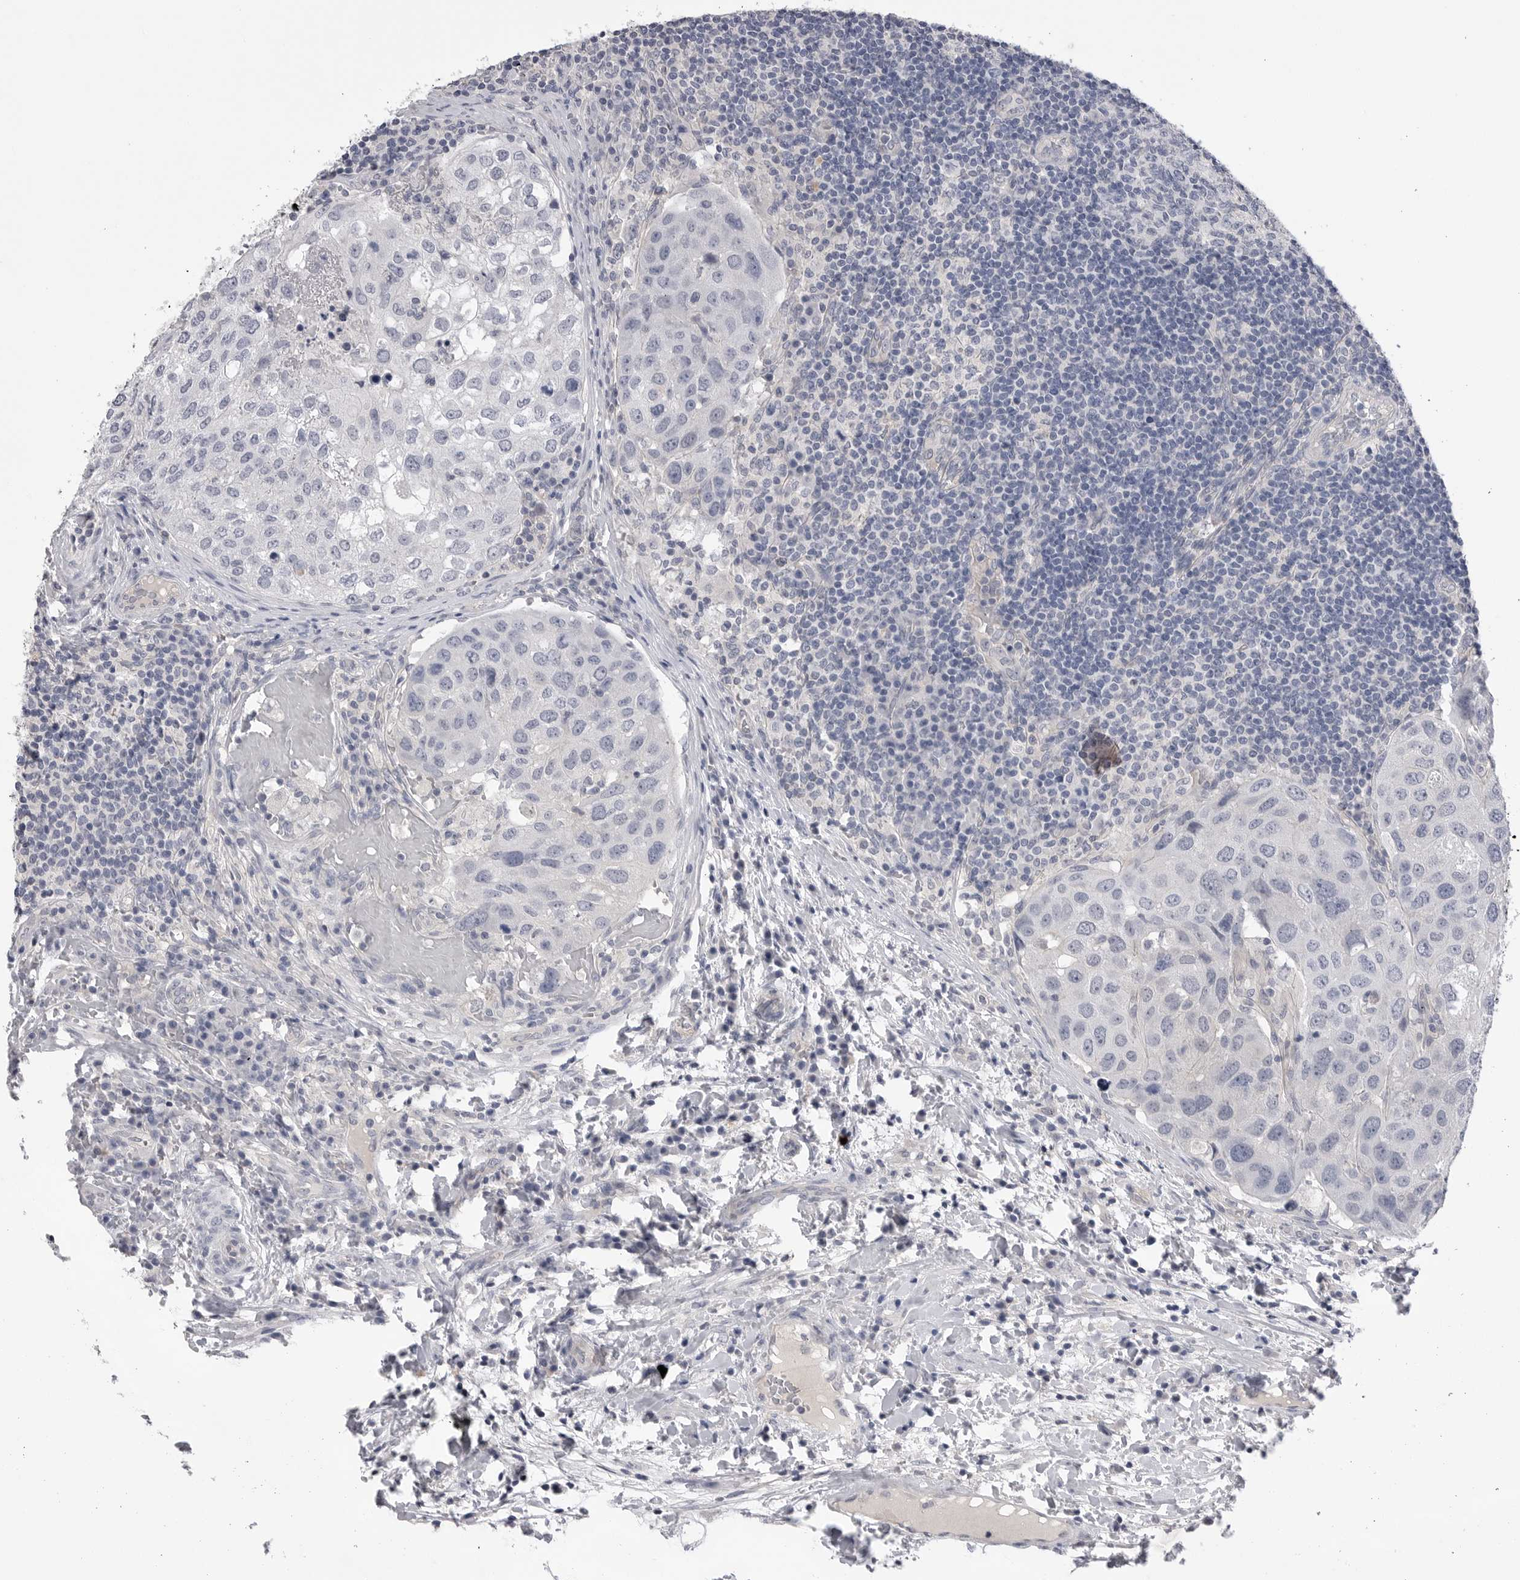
{"staining": {"intensity": "negative", "quantity": "none", "location": "none"}, "tissue": "urothelial cancer", "cell_type": "Tumor cells", "image_type": "cancer", "snomed": [{"axis": "morphology", "description": "Urothelial carcinoma, High grade"}, {"axis": "topography", "description": "Lymph node"}, {"axis": "topography", "description": "Urinary bladder"}], "caption": "Urothelial carcinoma (high-grade) stained for a protein using immunohistochemistry displays no staining tumor cells.", "gene": "DLGAP3", "patient": {"sex": "male", "age": 51}}